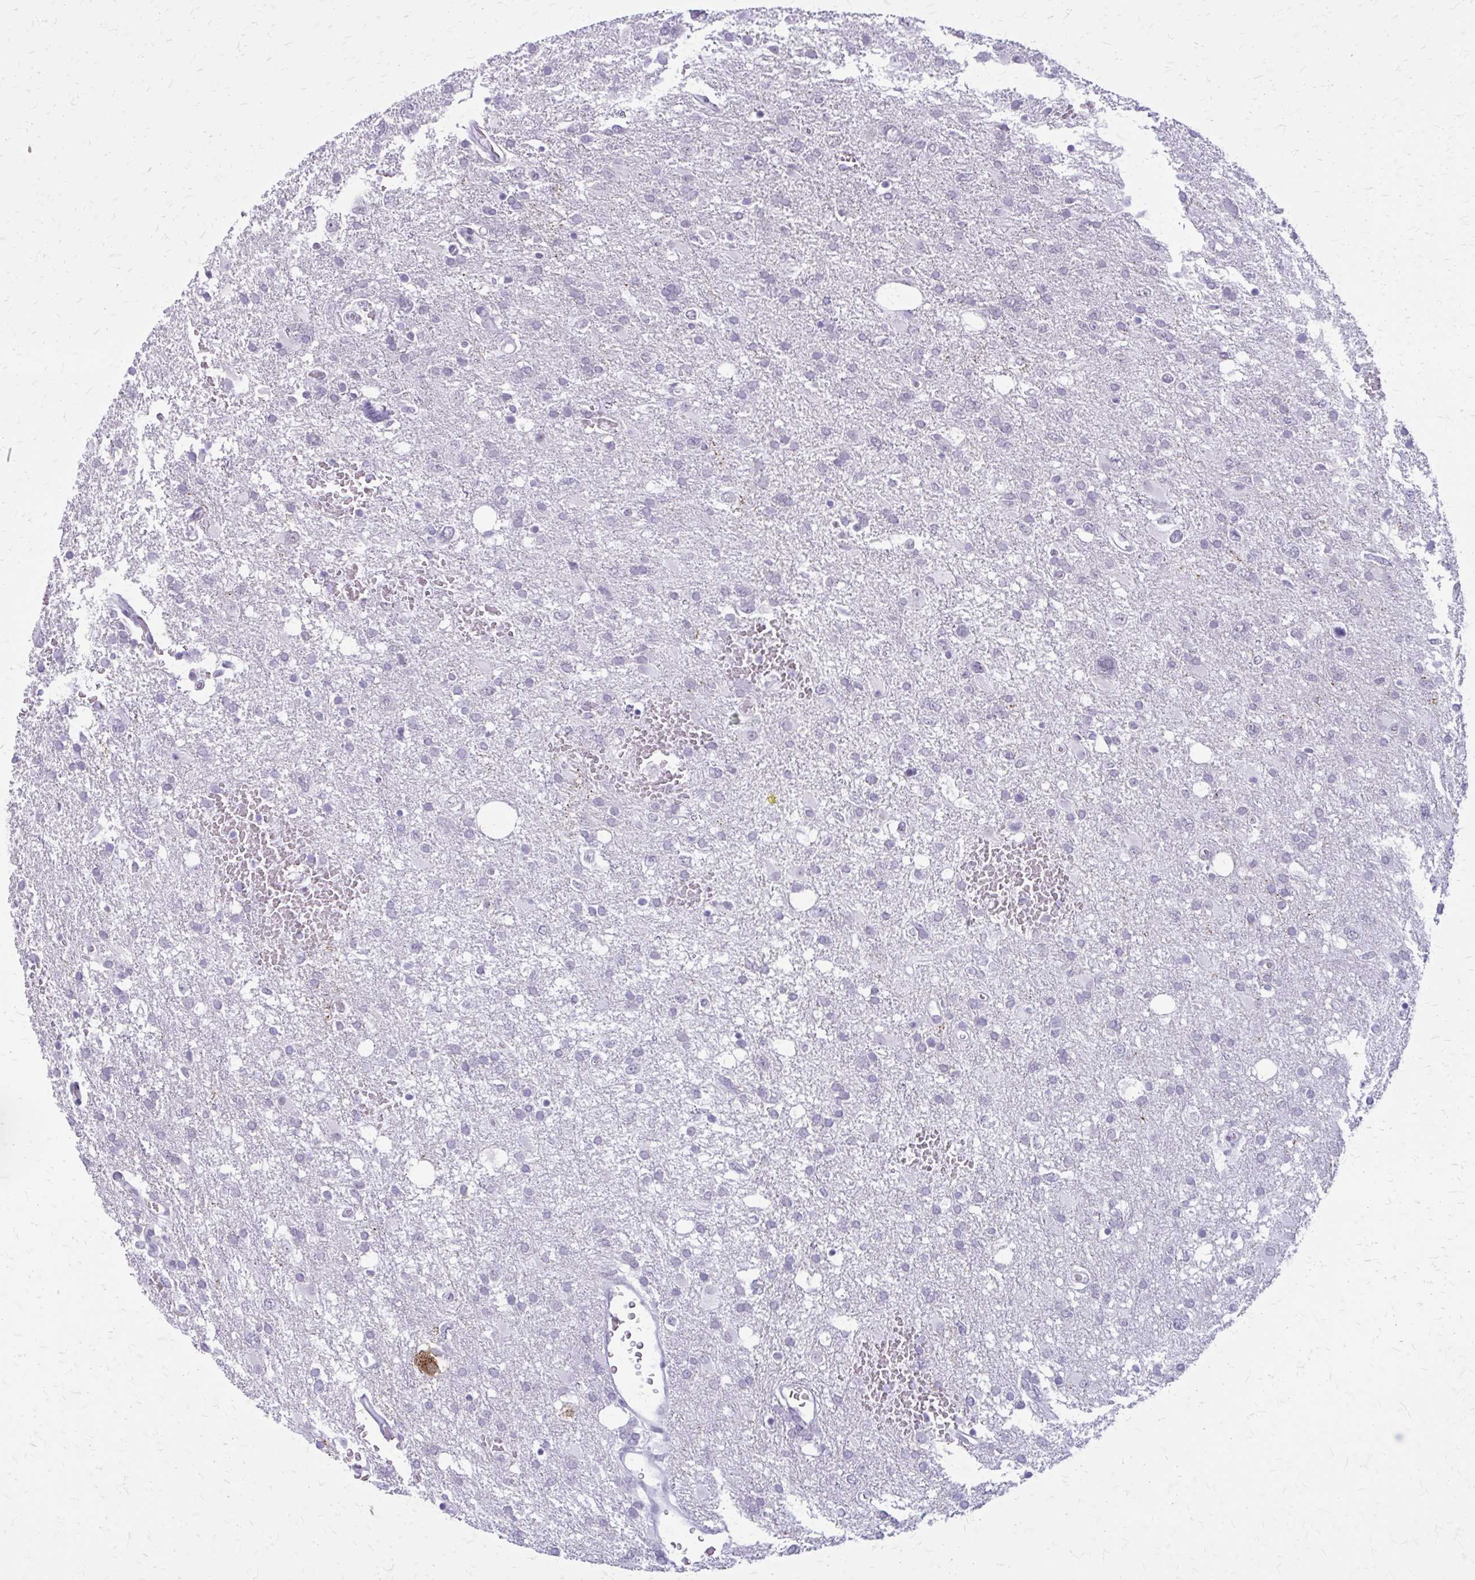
{"staining": {"intensity": "negative", "quantity": "none", "location": "none"}, "tissue": "glioma", "cell_type": "Tumor cells", "image_type": "cancer", "snomed": [{"axis": "morphology", "description": "Glioma, malignant, High grade"}, {"axis": "topography", "description": "Brain"}], "caption": "High magnification brightfield microscopy of malignant glioma (high-grade) stained with DAB (3,3'-diaminobenzidine) (brown) and counterstained with hematoxylin (blue): tumor cells show no significant positivity. (Brightfield microscopy of DAB immunohistochemistry at high magnification).", "gene": "GAD1", "patient": {"sex": "male", "age": 61}}